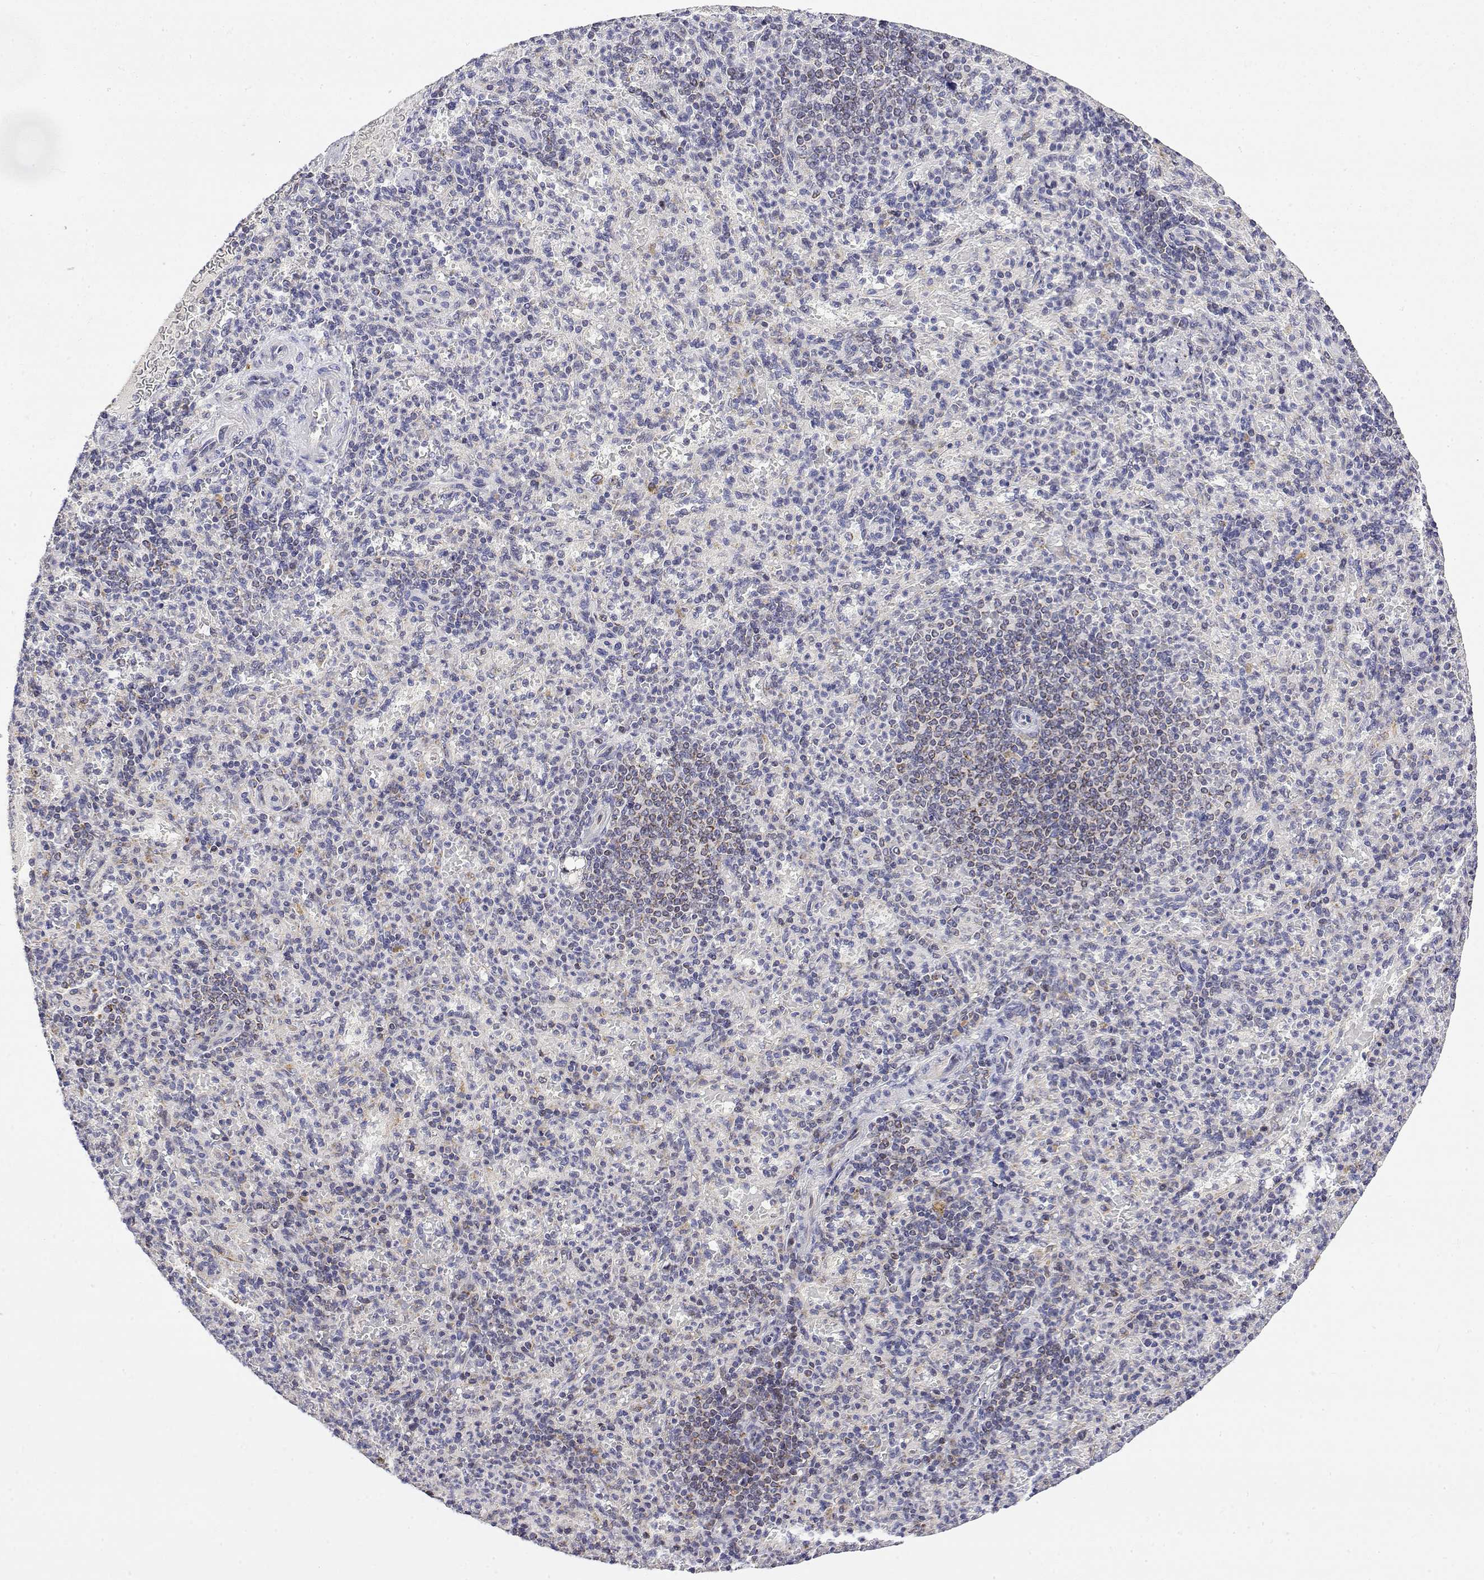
{"staining": {"intensity": "strong", "quantity": "<25%", "location": "cytoplasmic/membranous"}, "tissue": "spleen", "cell_type": "Cells in red pulp", "image_type": "normal", "snomed": [{"axis": "morphology", "description": "Normal tissue, NOS"}, {"axis": "topography", "description": "Spleen"}], "caption": "Immunohistochemical staining of benign human spleen displays <25% levels of strong cytoplasmic/membranous protein expression in approximately <25% of cells in red pulp. Immunohistochemistry stains the protein of interest in brown and the nuclei are stained blue.", "gene": "GADD45GIP1", "patient": {"sex": "female", "age": 74}}